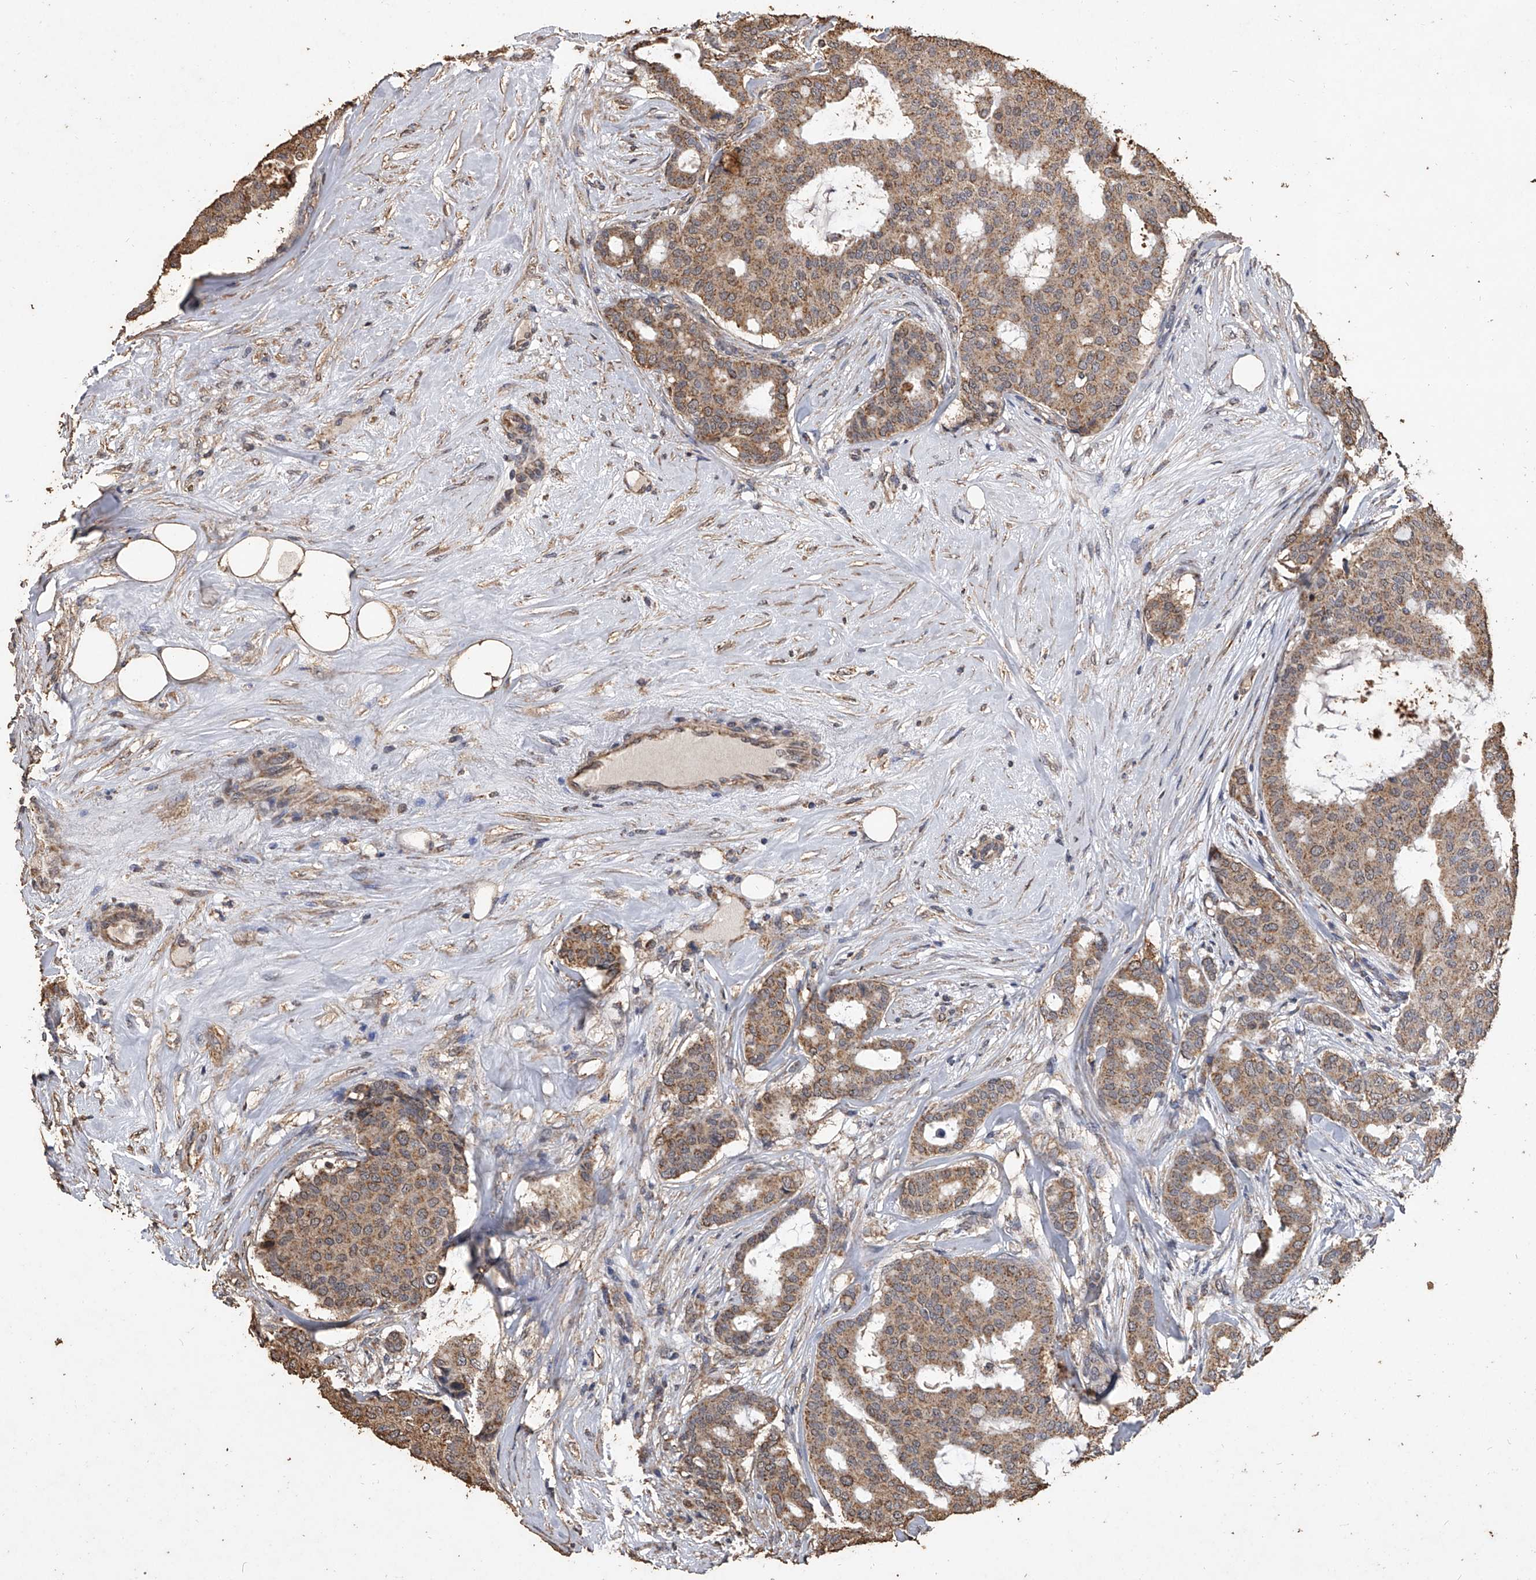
{"staining": {"intensity": "moderate", "quantity": ">75%", "location": "cytoplasmic/membranous"}, "tissue": "breast cancer", "cell_type": "Tumor cells", "image_type": "cancer", "snomed": [{"axis": "morphology", "description": "Duct carcinoma"}, {"axis": "topography", "description": "Breast"}], "caption": "Moderate cytoplasmic/membranous protein positivity is seen in approximately >75% of tumor cells in breast cancer (intraductal carcinoma).", "gene": "MRPL28", "patient": {"sex": "female", "age": 75}}